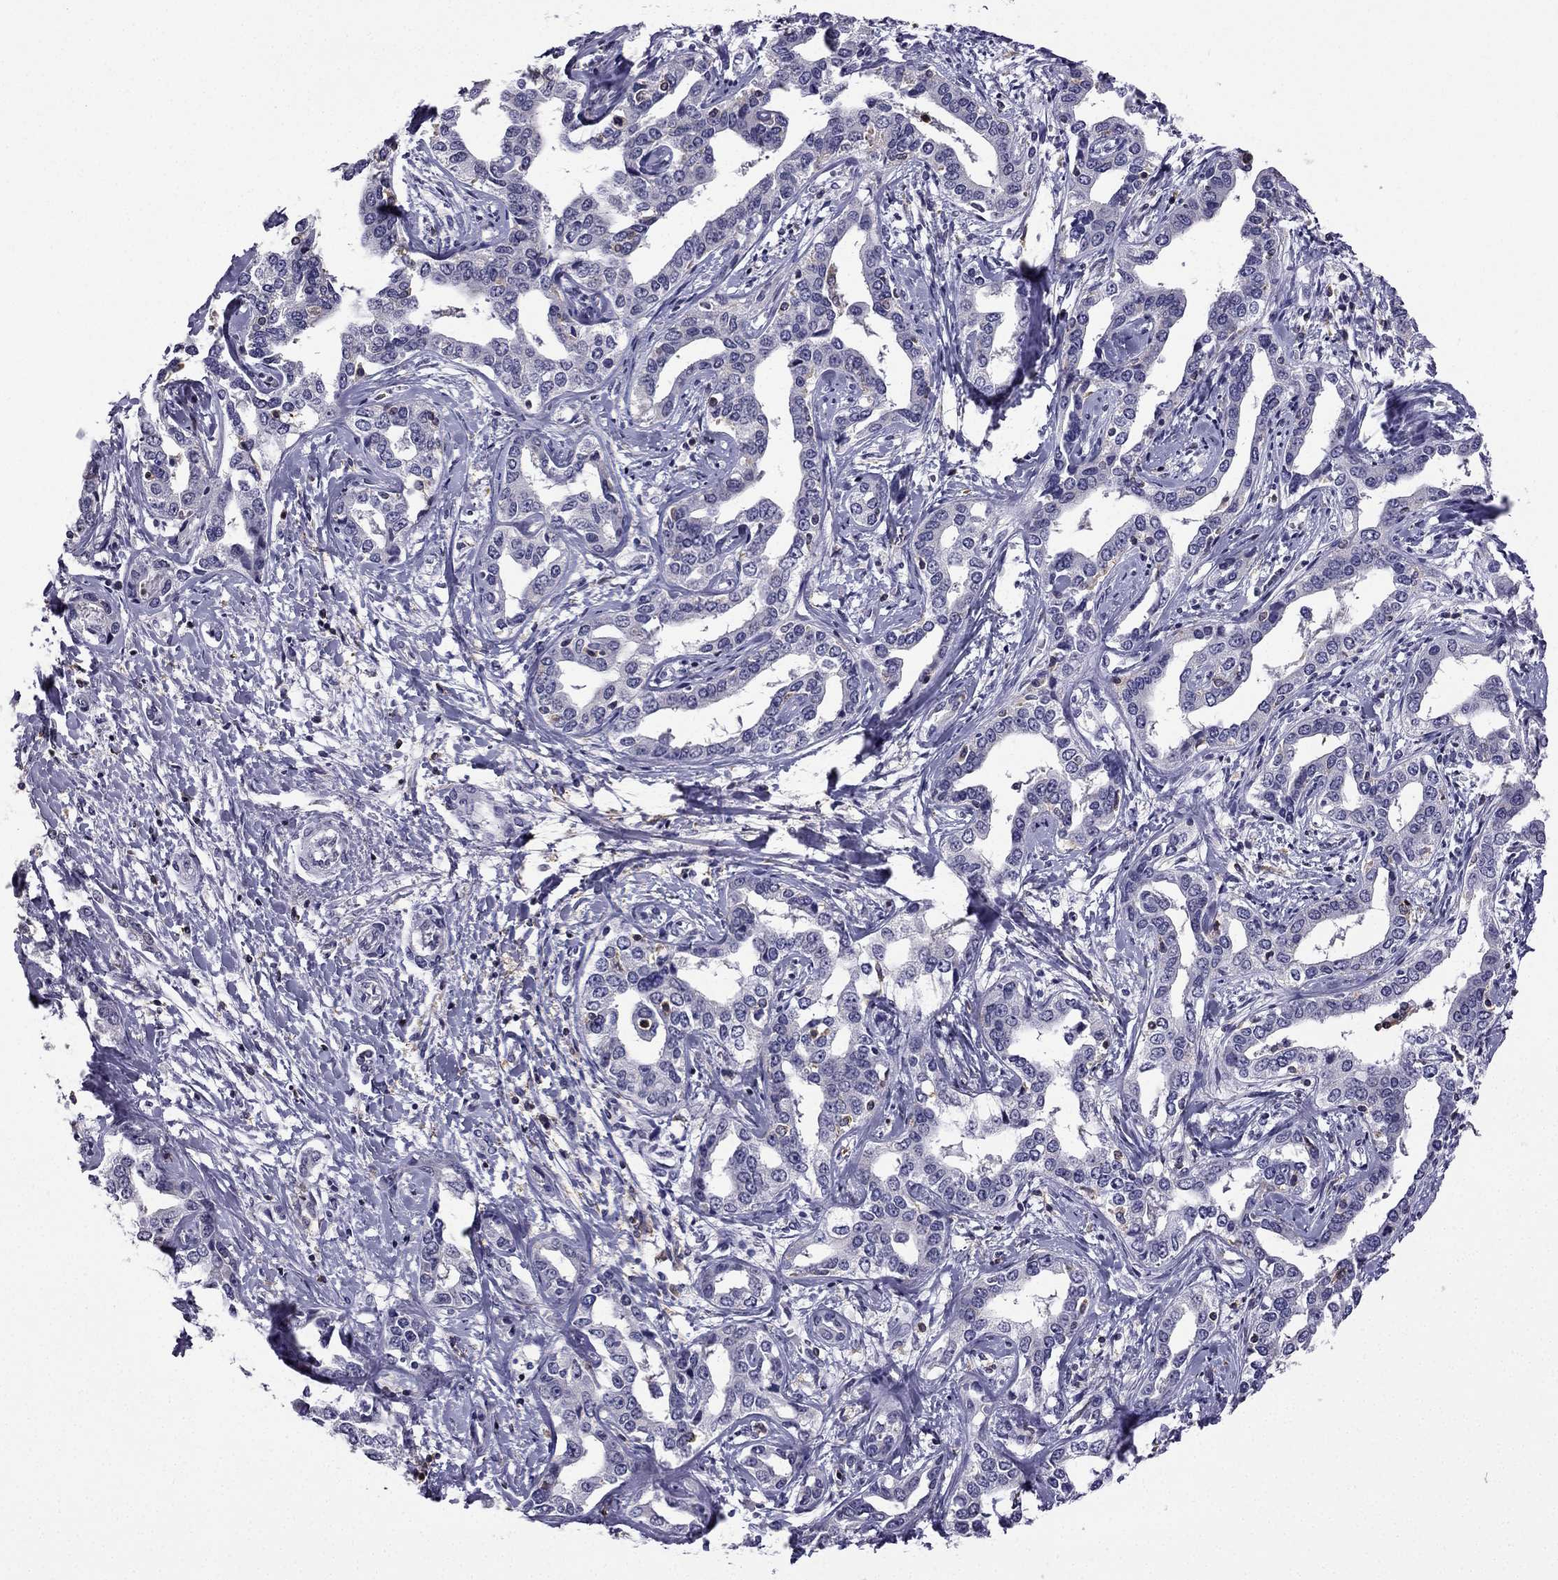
{"staining": {"intensity": "negative", "quantity": "none", "location": "none"}, "tissue": "liver cancer", "cell_type": "Tumor cells", "image_type": "cancer", "snomed": [{"axis": "morphology", "description": "Cholangiocarcinoma"}, {"axis": "topography", "description": "Liver"}], "caption": "Liver cancer stained for a protein using immunohistochemistry reveals no staining tumor cells.", "gene": "CCK", "patient": {"sex": "male", "age": 59}}